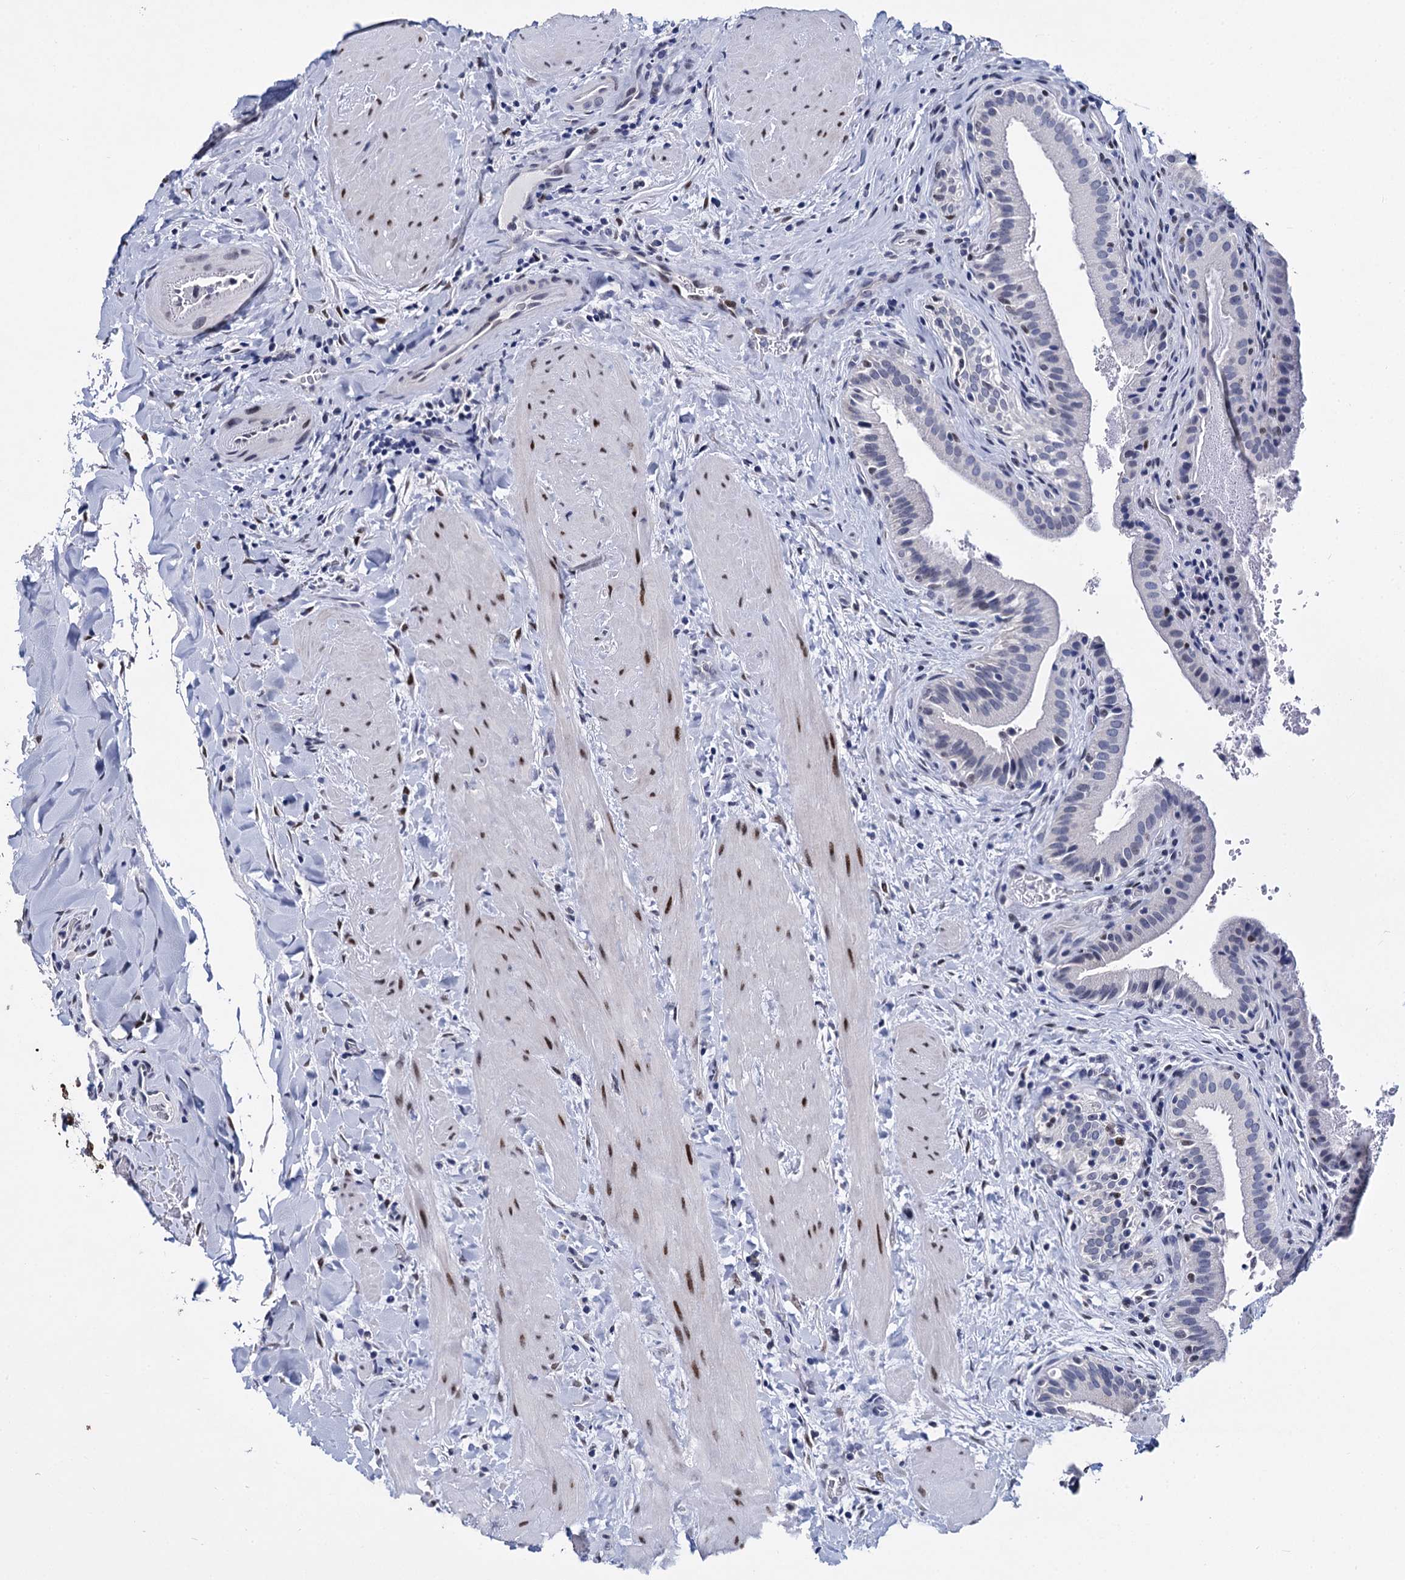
{"staining": {"intensity": "negative", "quantity": "none", "location": "none"}, "tissue": "gallbladder", "cell_type": "Glandular cells", "image_type": "normal", "snomed": [{"axis": "morphology", "description": "Normal tissue, NOS"}, {"axis": "topography", "description": "Gallbladder"}], "caption": "Image shows no protein expression in glandular cells of benign gallbladder.", "gene": "MAGEA4", "patient": {"sex": "male", "age": 24}}